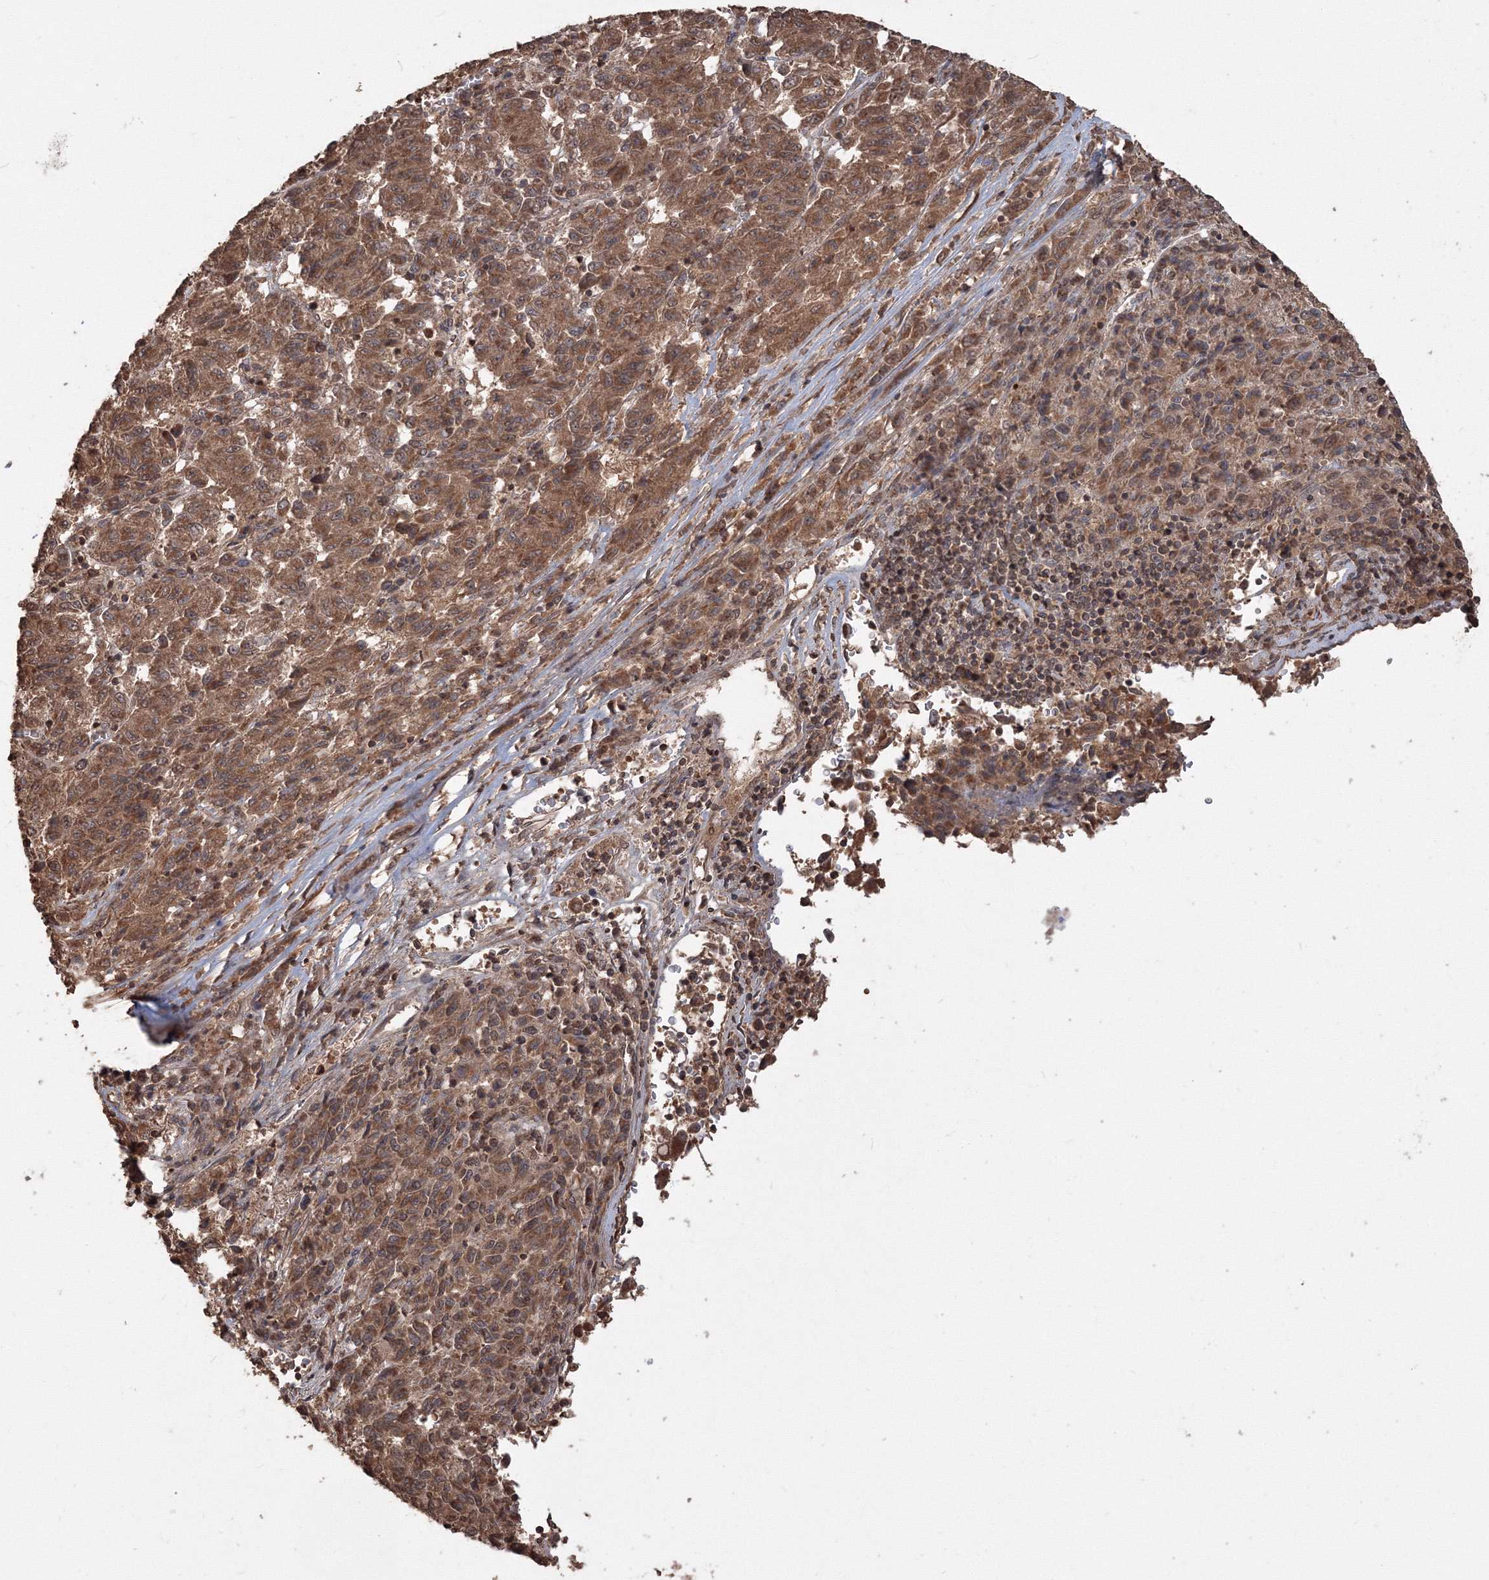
{"staining": {"intensity": "moderate", "quantity": ">75%", "location": "cytoplasmic/membranous"}, "tissue": "melanoma", "cell_type": "Tumor cells", "image_type": "cancer", "snomed": [{"axis": "morphology", "description": "Malignant melanoma, Metastatic site"}, {"axis": "topography", "description": "Lung"}], "caption": "Protein expression analysis of human melanoma reveals moderate cytoplasmic/membranous expression in approximately >75% of tumor cells. (IHC, brightfield microscopy, high magnification).", "gene": "CCDC122", "patient": {"sex": "male", "age": 64}}